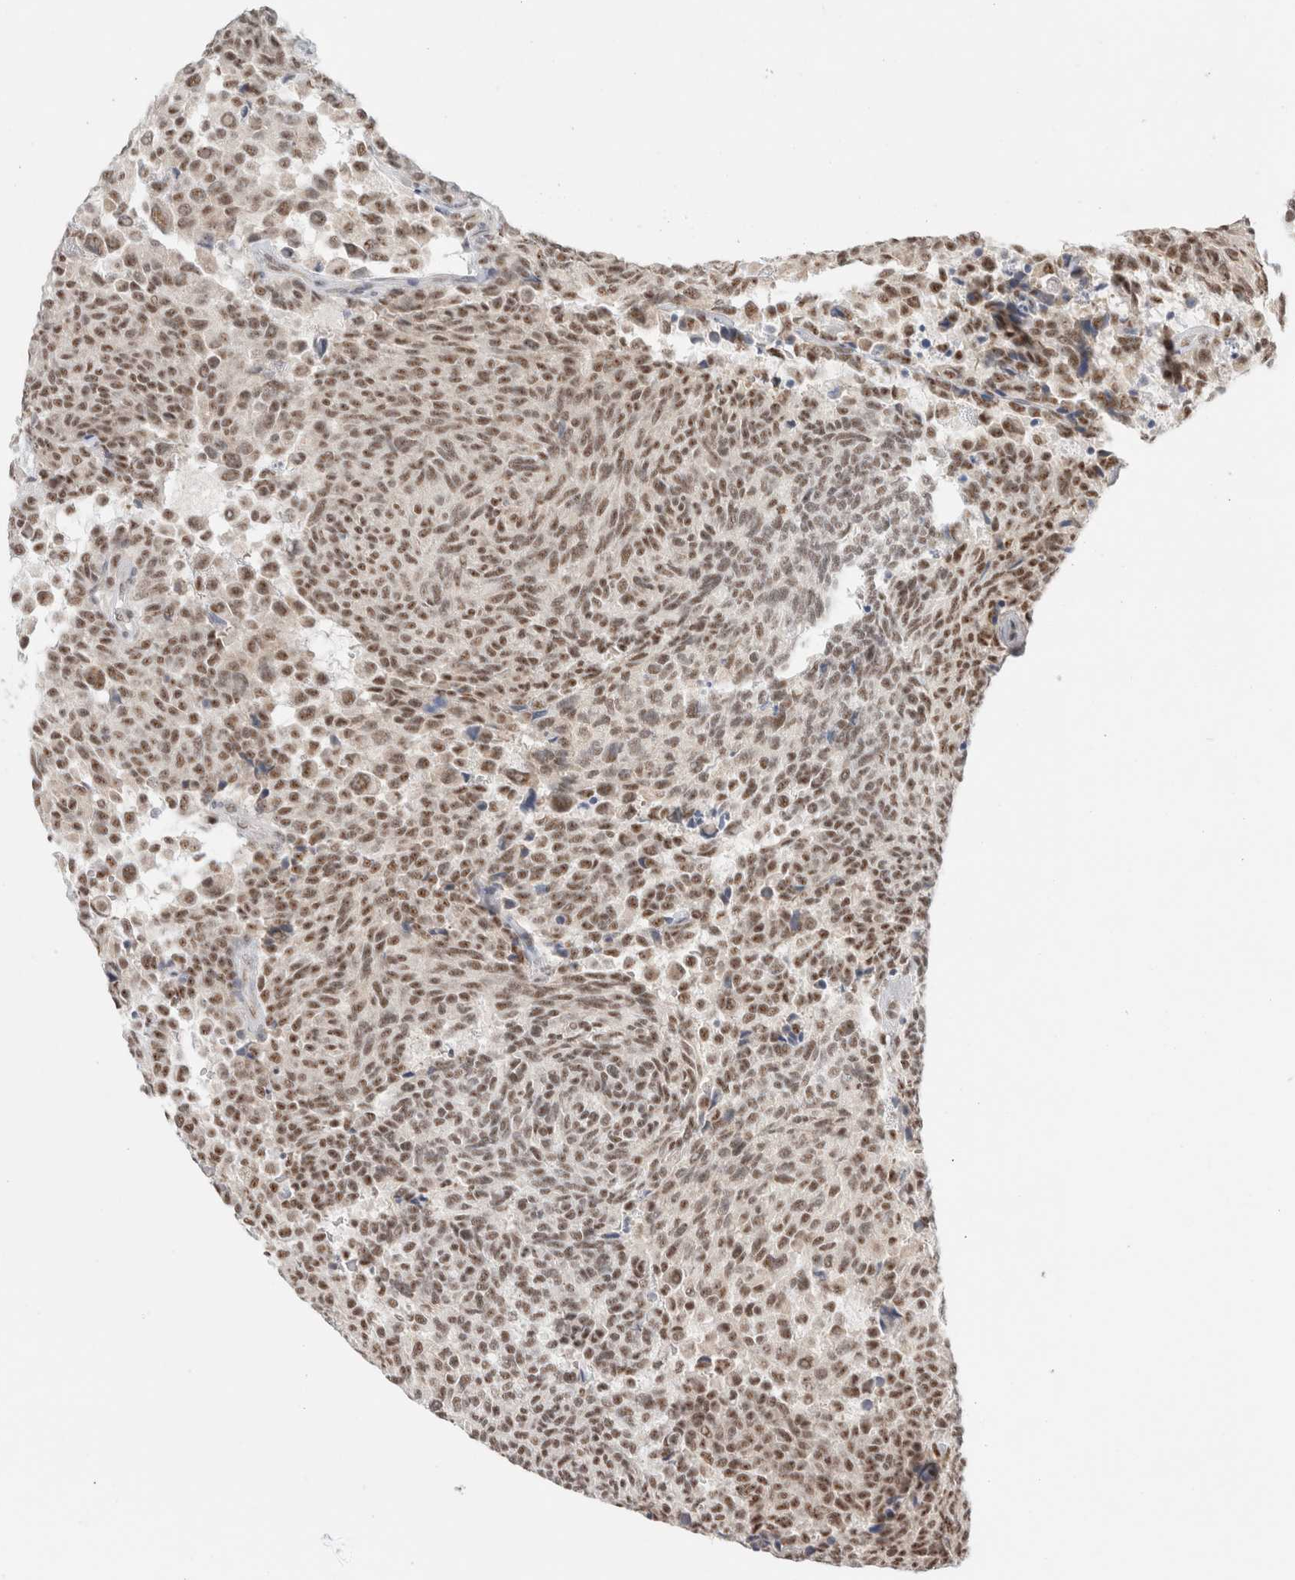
{"staining": {"intensity": "moderate", "quantity": "25%-75%", "location": "nuclear"}, "tissue": "carcinoid", "cell_type": "Tumor cells", "image_type": "cancer", "snomed": [{"axis": "morphology", "description": "Carcinoid, malignant, NOS"}, {"axis": "topography", "description": "Pancreas"}], "caption": "Human carcinoid stained for a protein (brown) exhibits moderate nuclear positive positivity in approximately 25%-75% of tumor cells.", "gene": "TRMT12", "patient": {"sex": "female", "age": 54}}